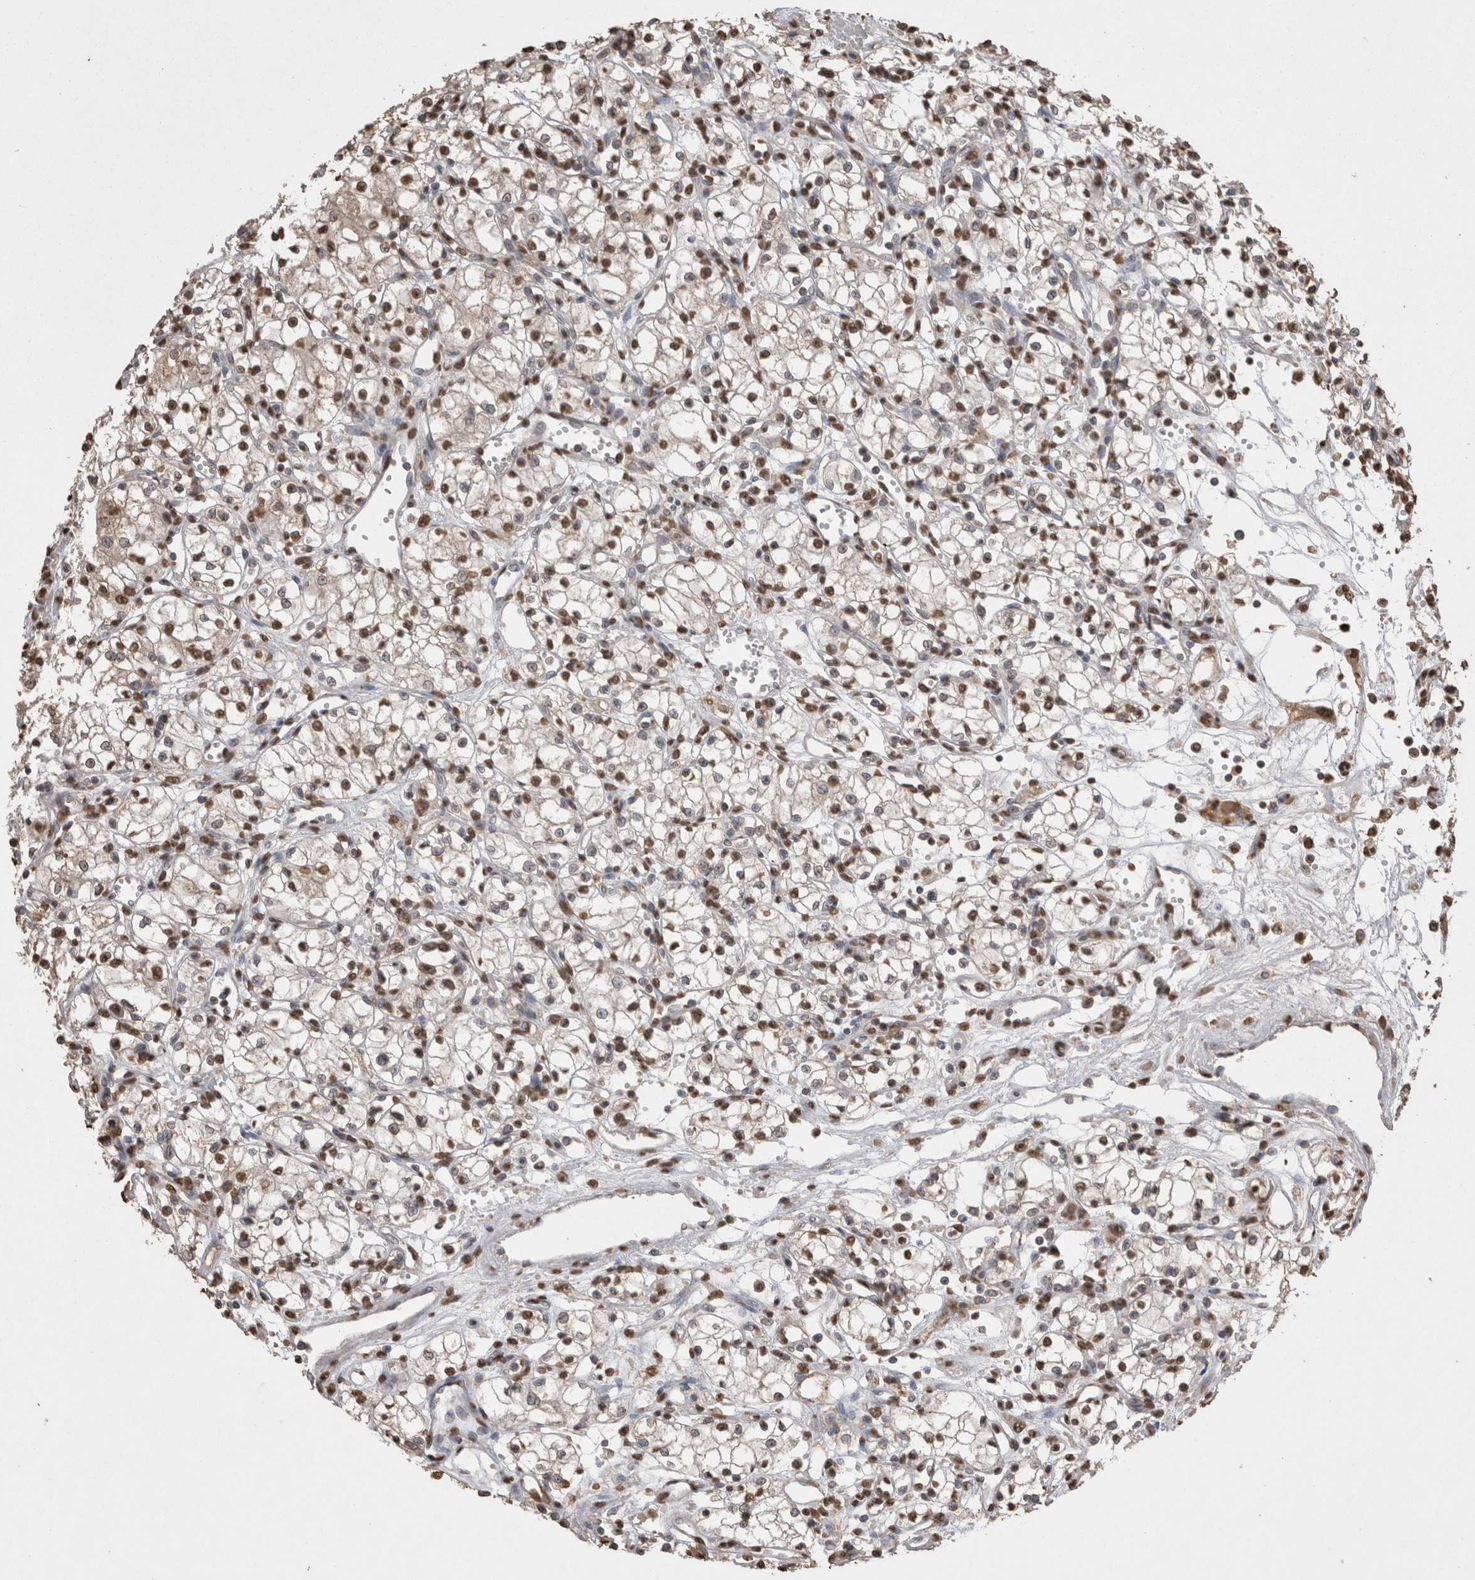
{"staining": {"intensity": "moderate", "quantity": ">75%", "location": "nuclear"}, "tissue": "renal cancer", "cell_type": "Tumor cells", "image_type": "cancer", "snomed": [{"axis": "morphology", "description": "Normal tissue, NOS"}, {"axis": "morphology", "description": "Adenocarcinoma, NOS"}, {"axis": "topography", "description": "Kidney"}], "caption": "Moderate nuclear expression is seen in about >75% of tumor cells in renal cancer (adenocarcinoma). (Brightfield microscopy of DAB IHC at high magnification).", "gene": "POU5F1", "patient": {"sex": "male", "age": 59}}